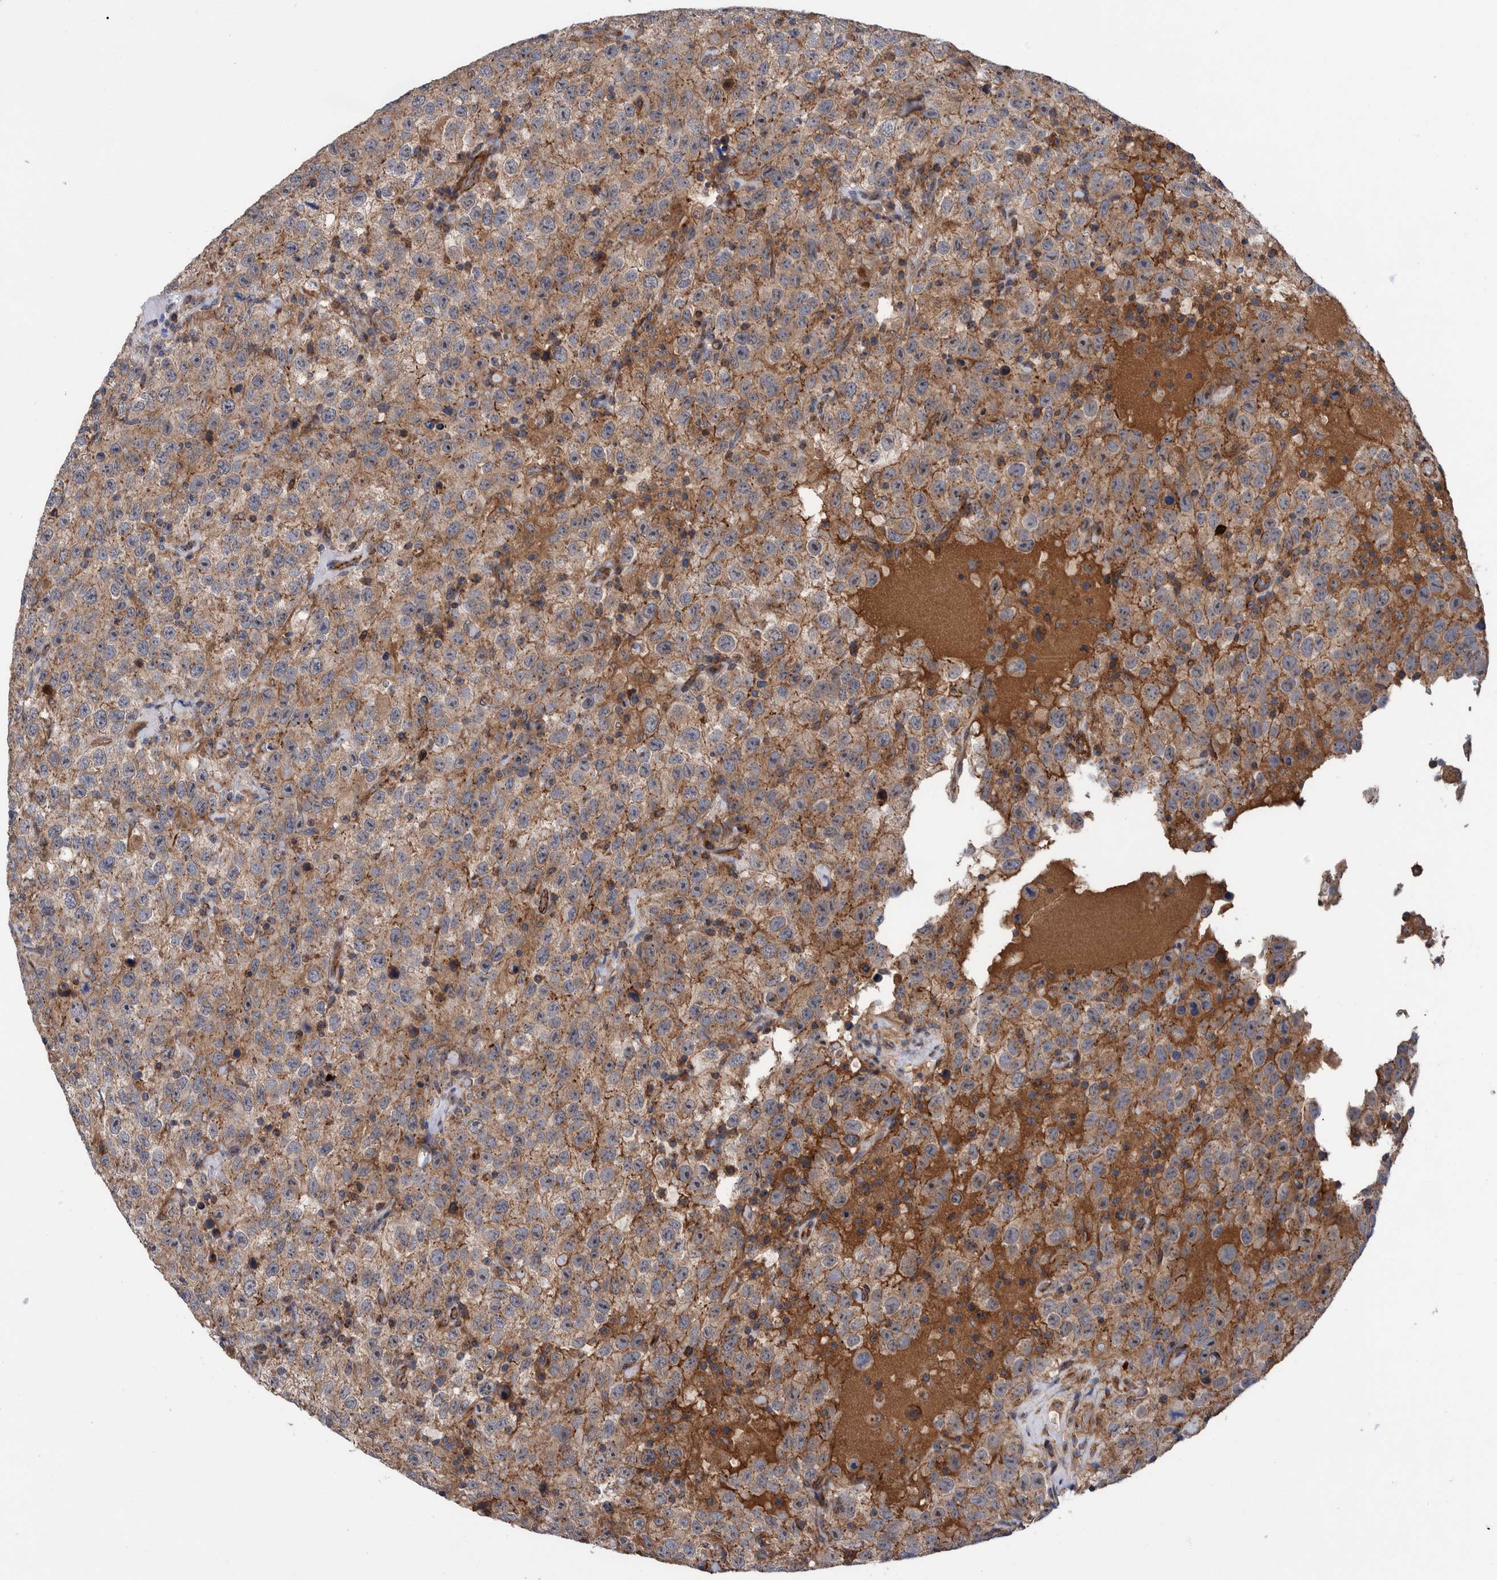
{"staining": {"intensity": "weak", "quantity": ">75%", "location": "cytoplasmic/membranous"}, "tissue": "testis cancer", "cell_type": "Tumor cells", "image_type": "cancer", "snomed": [{"axis": "morphology", "description": "Seminoma, NOS"}, {"axis": "topography", "description": "Testis"}], "caption": "Immunohistochemical staining of testis cancer (seminoma) reveals low levels of weak cytoplasmic/membranous staining in about >75% of tumor cells.", "gene": "SLC25A10", "patient": {"sex": "male", "age": 41}}